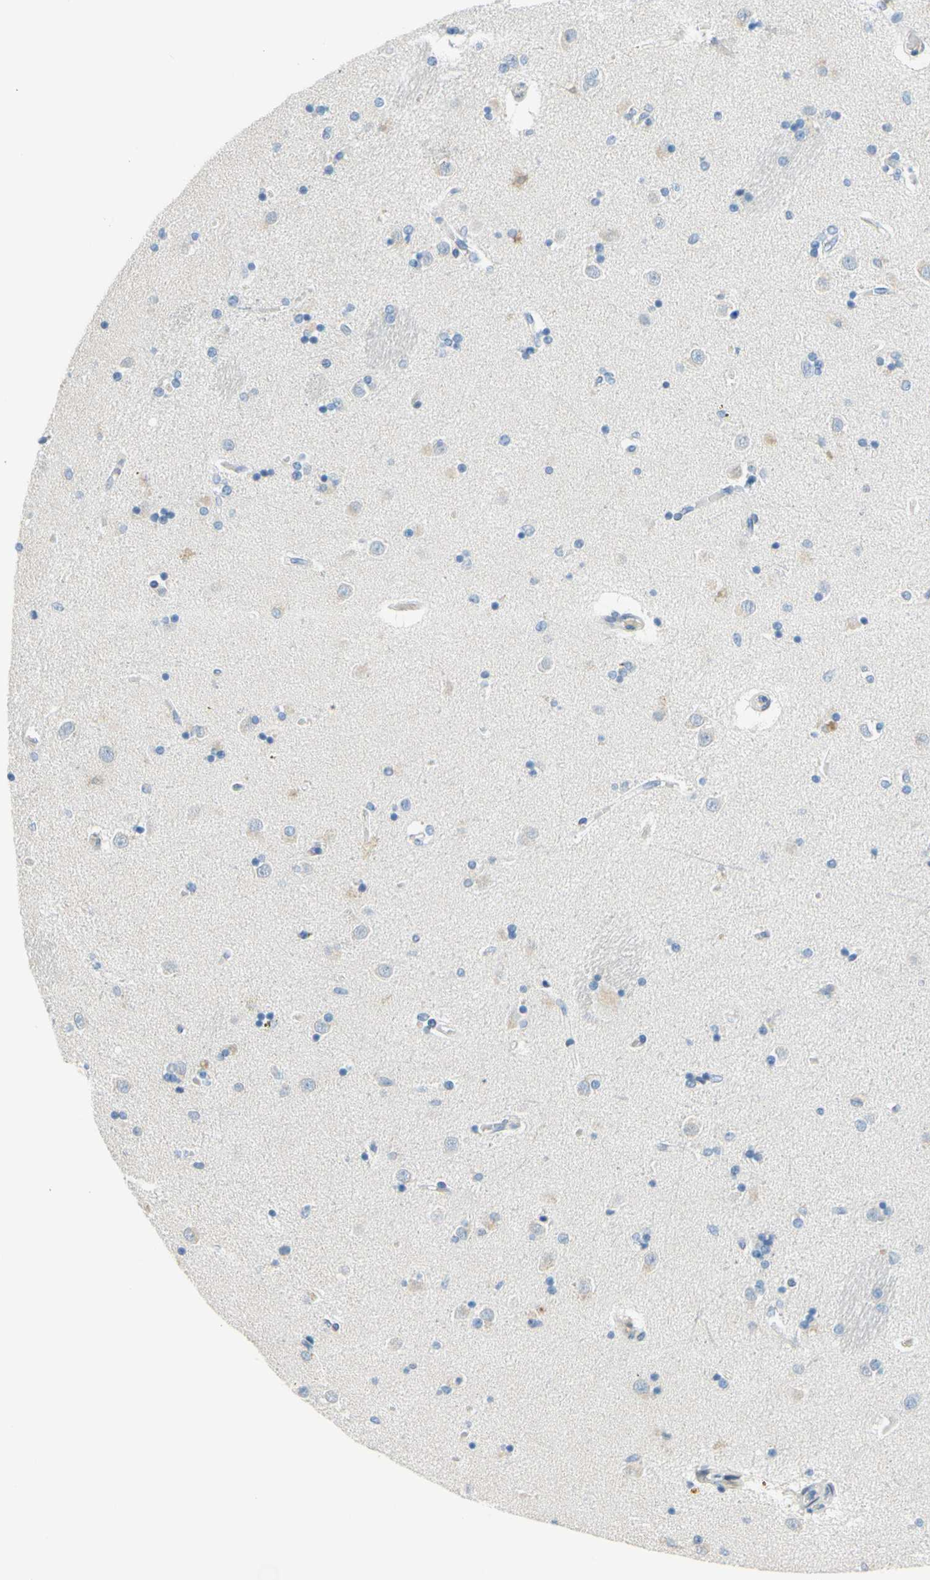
{"staining": {"intensity": "negative", "quantity": "none", "location": "none"}, "tissue": "caudate", "cell_type": "Glial cells", "image_type": "normal", "snomed": [{"axis": "morphology", "description": "Normal tissue, NOS"}, {"axis": "topography", "description": "Lateral ventricle wall"}], "caption": "A micrograph of human caudate is negative for staining in glial cells. The staining was performed using DAB (3,3'-diaminobenzidine) to visualize the protein expression in brown, while the nuclei were stained in blue with hematoxylin (Magnification: 20x).", "gene": "DCT", "patient": {"sex": "female", "age": 54}}